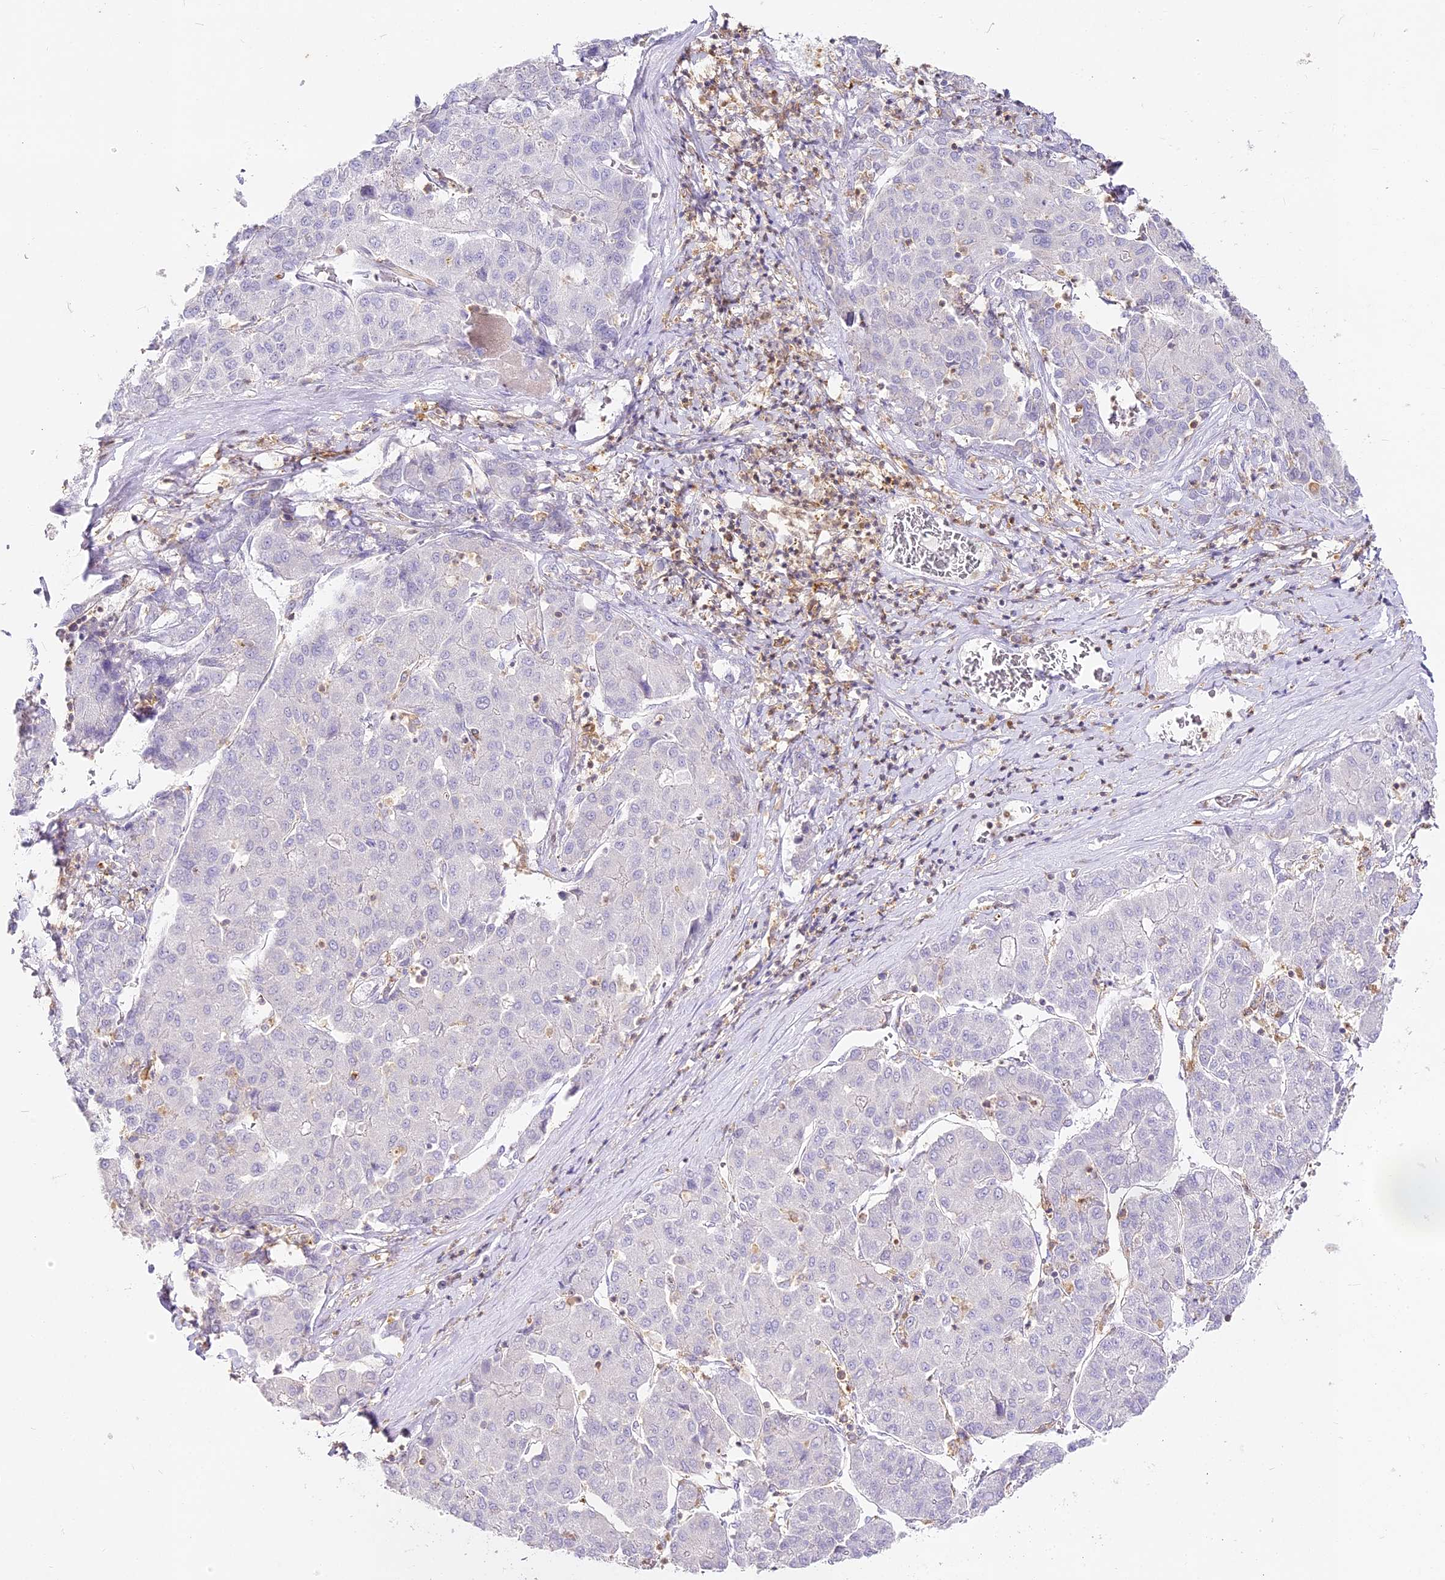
{"staining": {"intensity": "negative", "quantity": "none", "location": "none"}, "tissue": "liver cancer", "cell_type": "Tumor cells", "image_type": "cancer", "snomed": [{"axis": "morphology", "description": "Carcinoma, Hepatocellular, NOS"}, {"axis": "topography", "description": "Liver"}], "caption": "IHC of liver hepatocellular carcinoma exhibits no expression in tumor cells.", "gene": "DOCK2", "patient": {"sex": "male", "age": 65}}